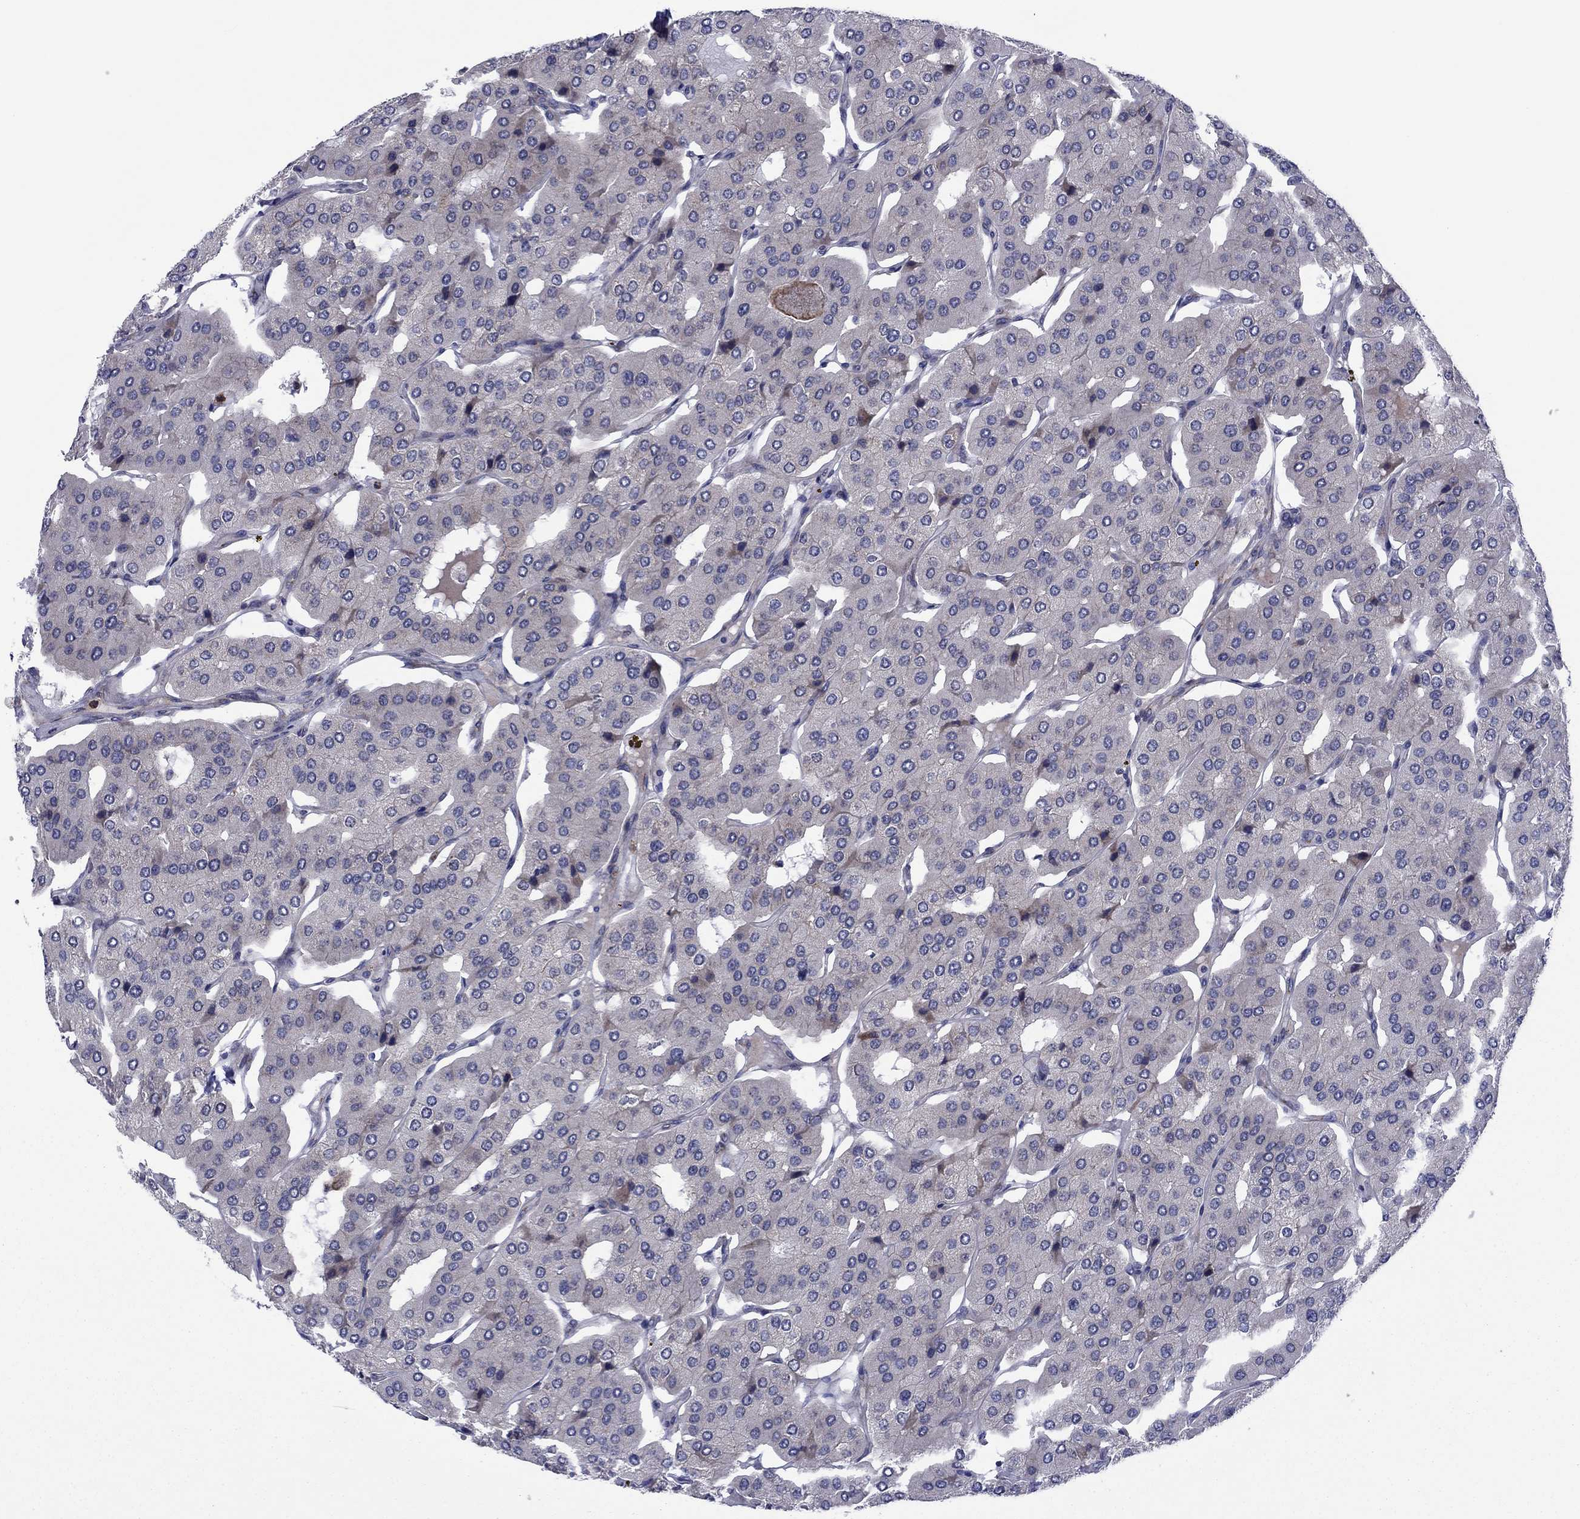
{"staining": {"intensity": "negative", "quantity": "none", "location": "none"}, "tissue": "parathyroid gland", "cell_type": "Glandular cells", "image_type": "normal", "snomed": [{"axis": "morphology", "description": "Normal tissue, NOS"}, {"axis": "morphology", "description": "Adenoma, NOS"}, {"axis": "topography", "description": "Parathyroid gland"}], "caption": "Immunohistochemistry of normal parathyroid gland exhibits no expression in glandular cells.", "gene": "GPR155", "patient": {"sex": "female", "age": 86}}